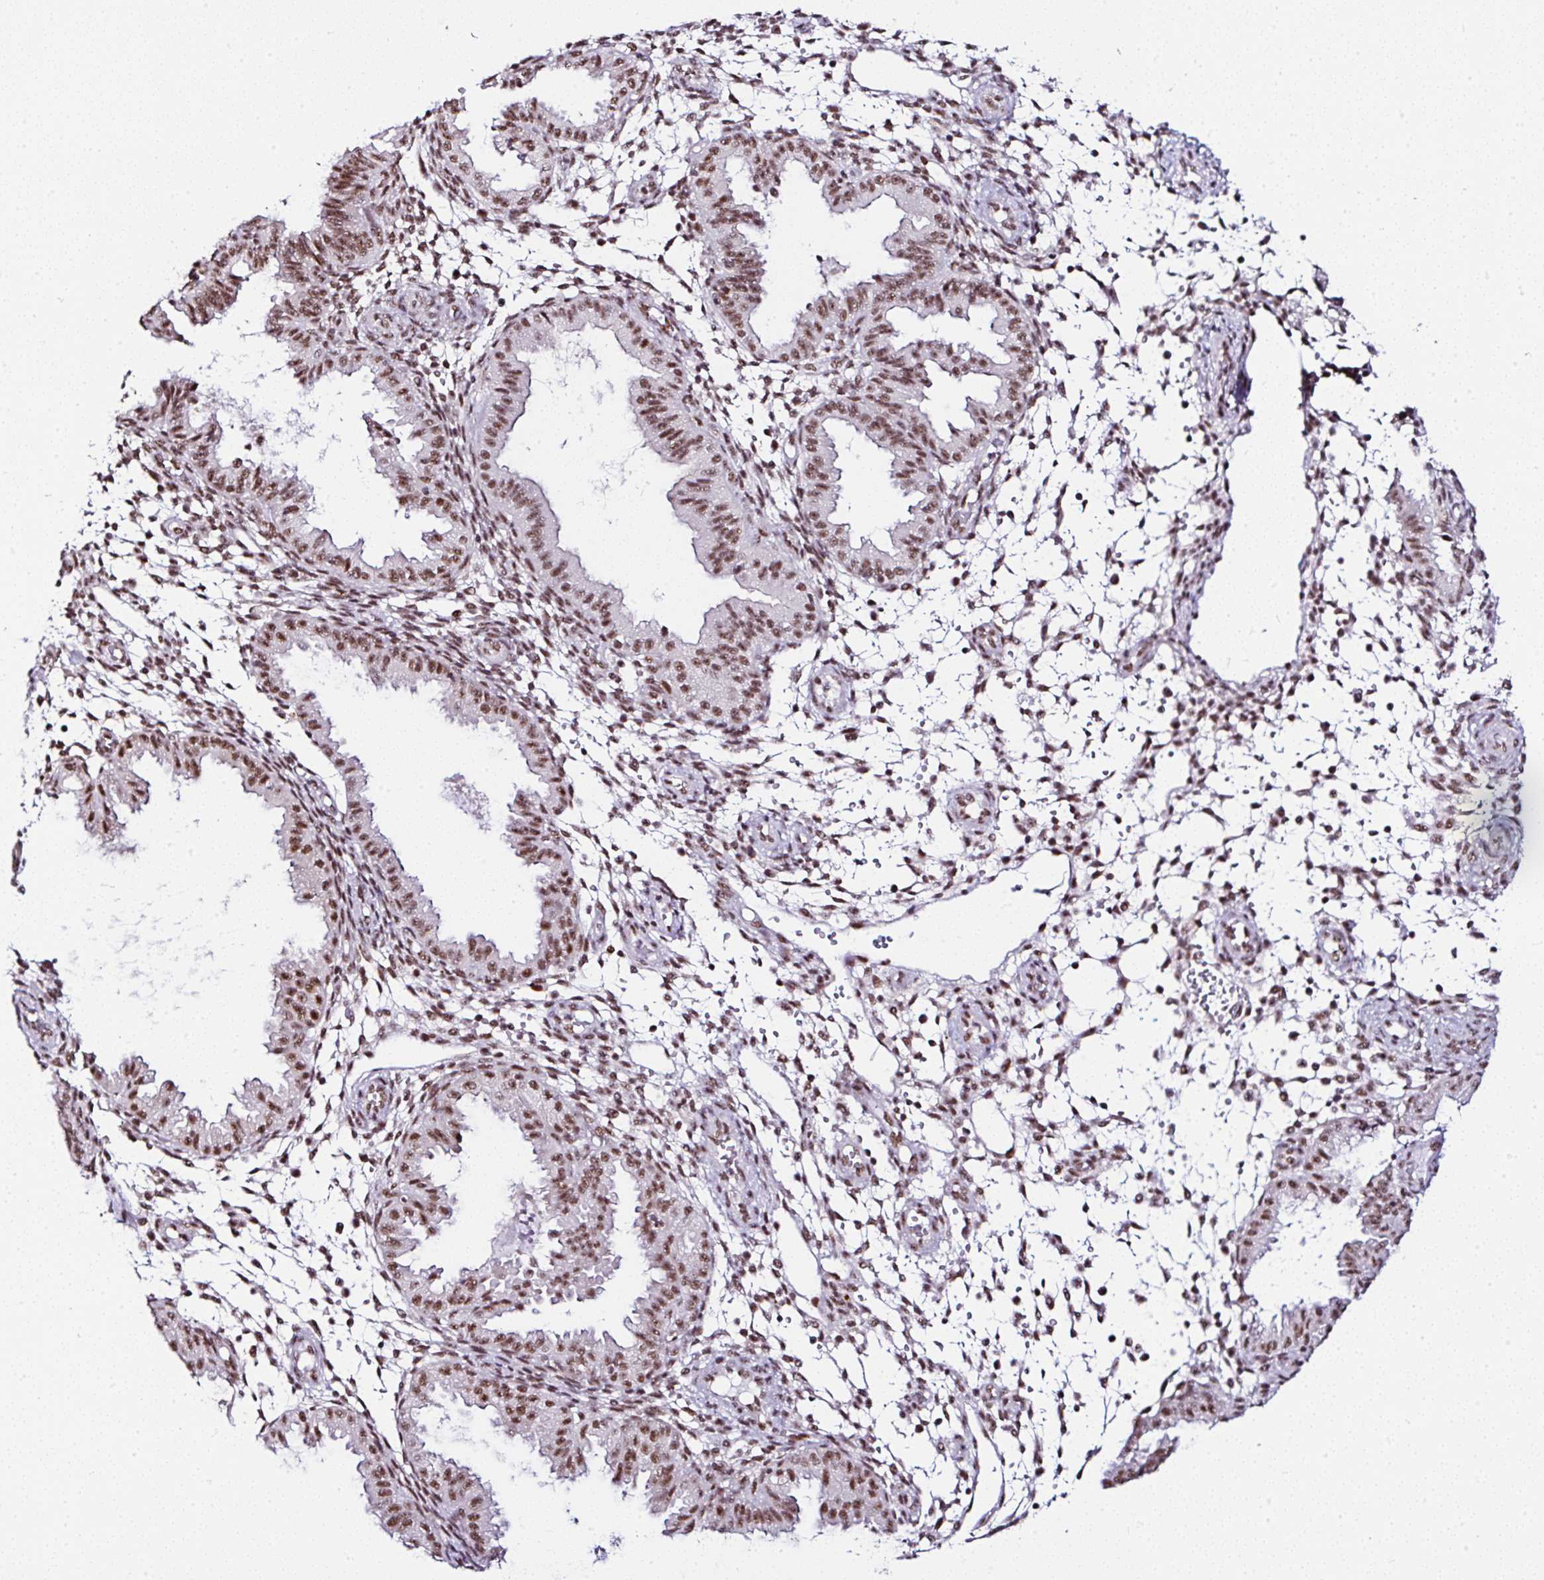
{"staining": {"intensity": "moderate", "quantity": "25%-75%", "location": "nuclear"}, "tissue": "endometrium", "cell_type": "Cells in endometrial stroma", "image_type": "normal", "snomed": [{"axis": "morphology", "description": "Normal tissue, NOS"}, {"axis": "topography", "description": "Endometrium"}], "caption": "Immunohistochemical staining of normal human endometrium demonstrates 25%-75% levels of moderate nuclear protein positivity in approximately 25%-75% of cells in endometrial stroma.", "gene": "PTPN2", "patient": {"sex": "female", "age": 33}}